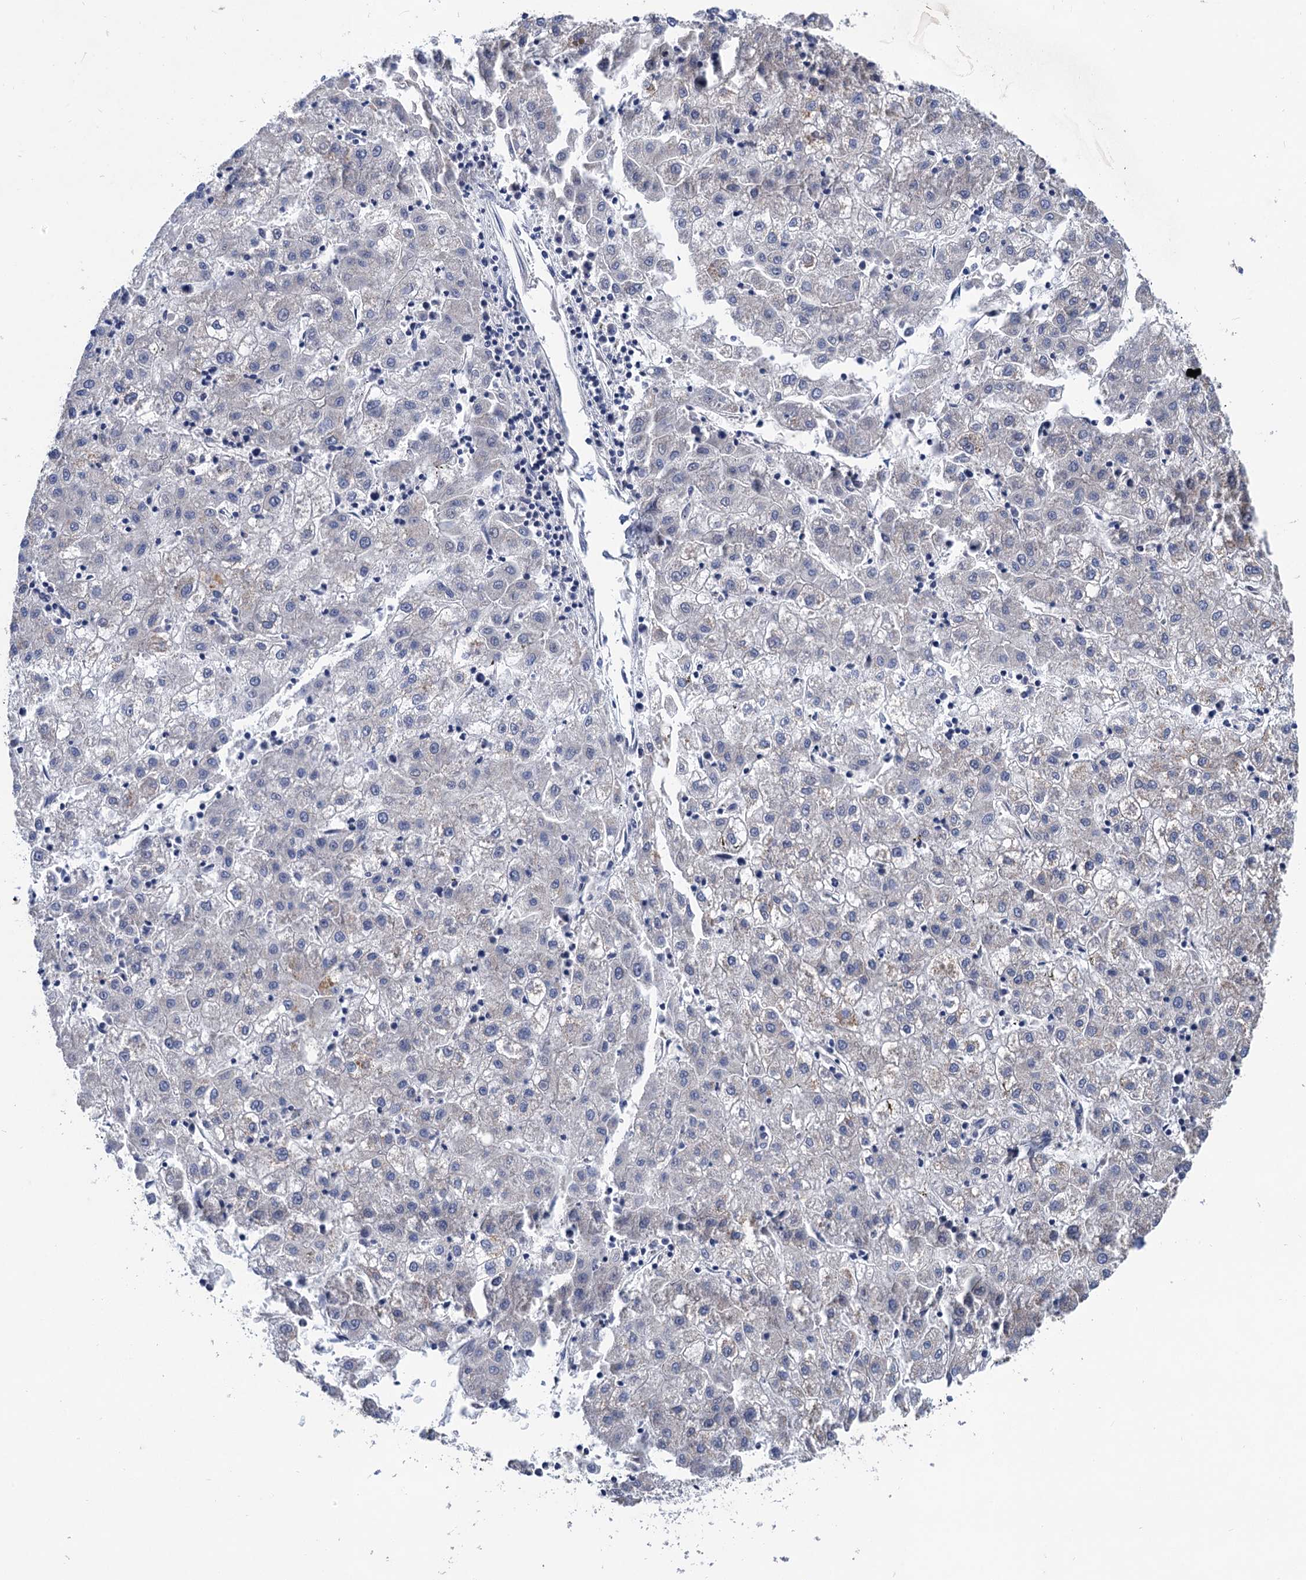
{"staining": {"intensity": "negative", "quantity": "none", "location": "none"}, "tissue": "liver cancer", "cell_type": "Tumor cells", "image_type": "cancer", "snomed": [{"axis": "morphology", "description": "Carcinoma, Hepatocellular, NOS"}, {"axis": "topography", "description": "Liver"}], "caption": "High magnification brightfield microscopy of hepatocellular carcinoma (liver) stained with DAB (3,3'-diaminobenzidine) (brown) and counterstained with hematoxylin (blue): tumor cells show no significant staining. (DAB (3,3'-diaminobenzidine) immunohistochemistry, high magnification).", "gene": "TRAF7", "patient": {"sex": "male", "age": 72}}